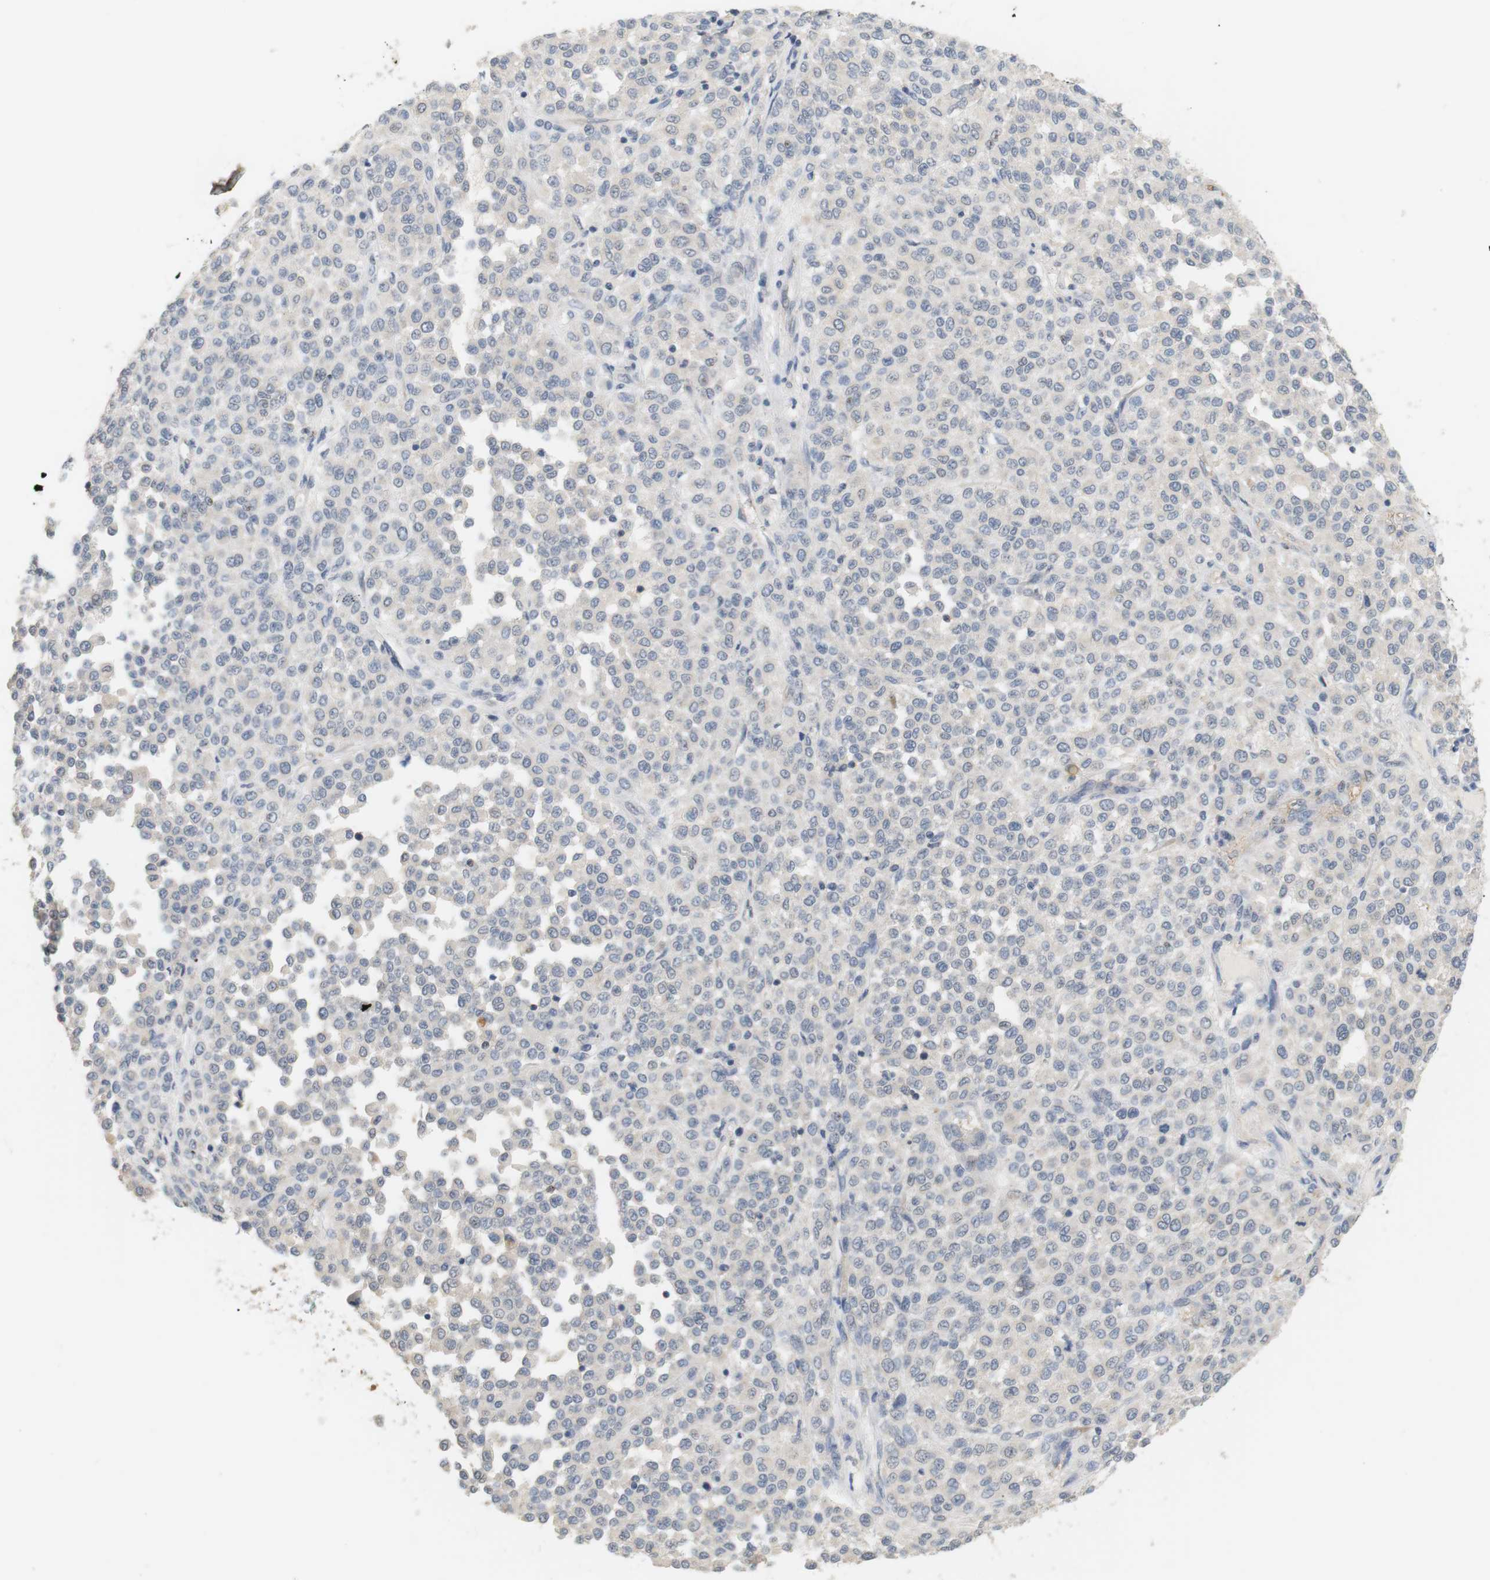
{"staining": {"intensity": "negative", "quantity": "none", "location": "none"}, "tissue": "melanoma", "cell_type": "Tumor cells", "image_type": "cancer", "snomed": [{"axis": "morphology", "description": "Malignant melanoma, Metastatic site"}, {"axis": "topography", "description": "Pancreas"}], "caption": "A histopathology image of human melanoma is negative for staining in tumor cells.", "gene": "OSR1", "patient": {"sex": "female", "age": 30}}